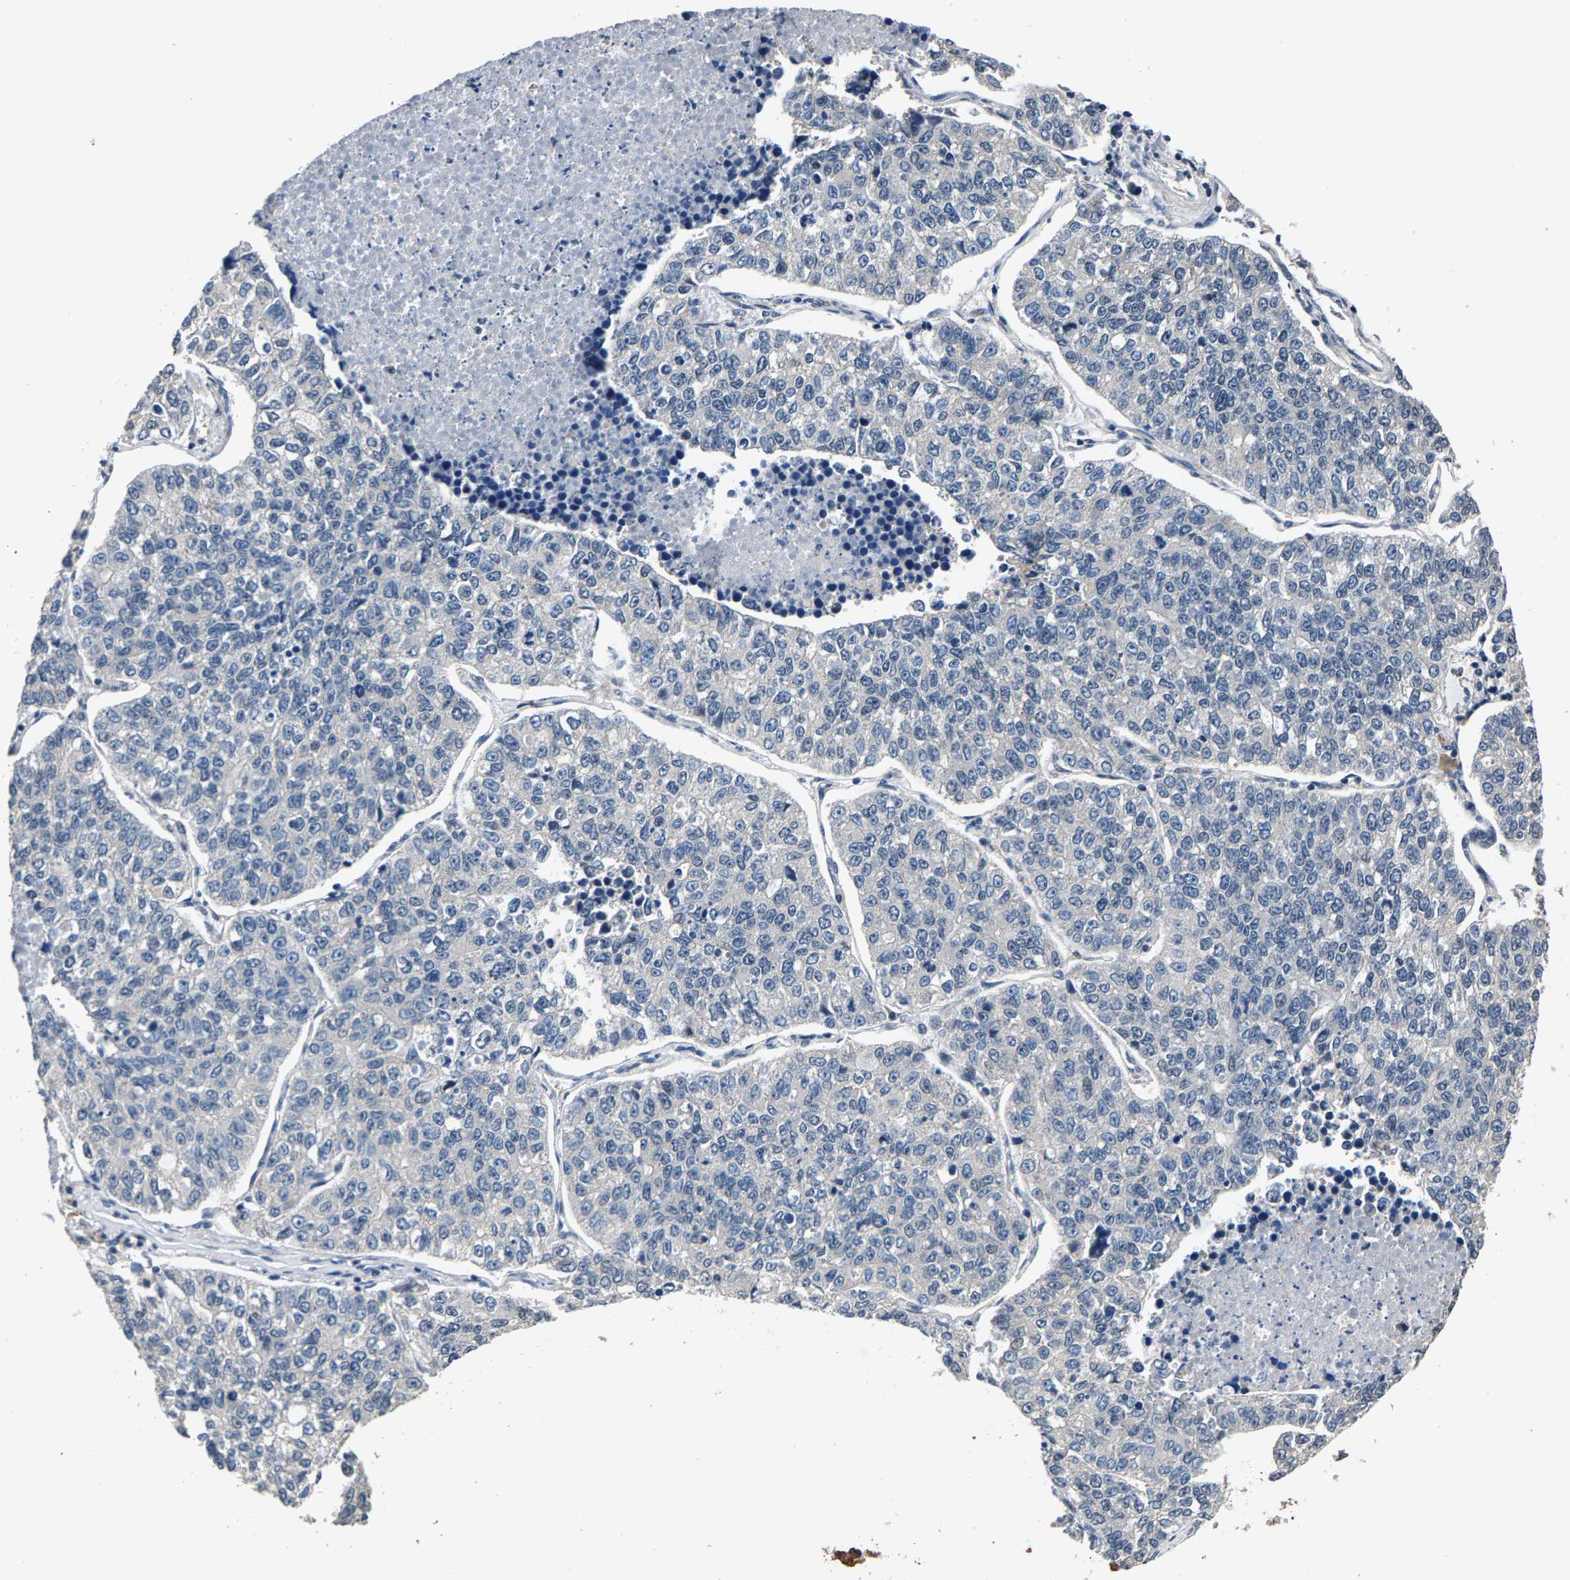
{"staining": {"intensity": "negative", "quantity": "none", "location": "none"}, "tissue": "lung cancer", "cell_type": "Tumor cells", "image_type": "cancer", "snomed": [{"axis": "morphology", "description": "Adenocarcinoma, NOS"}, {"axis": "topography", "description": "Lung"}], "caption": "DAB immunohistochemical staining of human lung cancer (adenocarcinoma) demonstrates no significant staining in tumor cells.", "gene": "RBM33", "patient": {"sex": "male", "age": 49}}